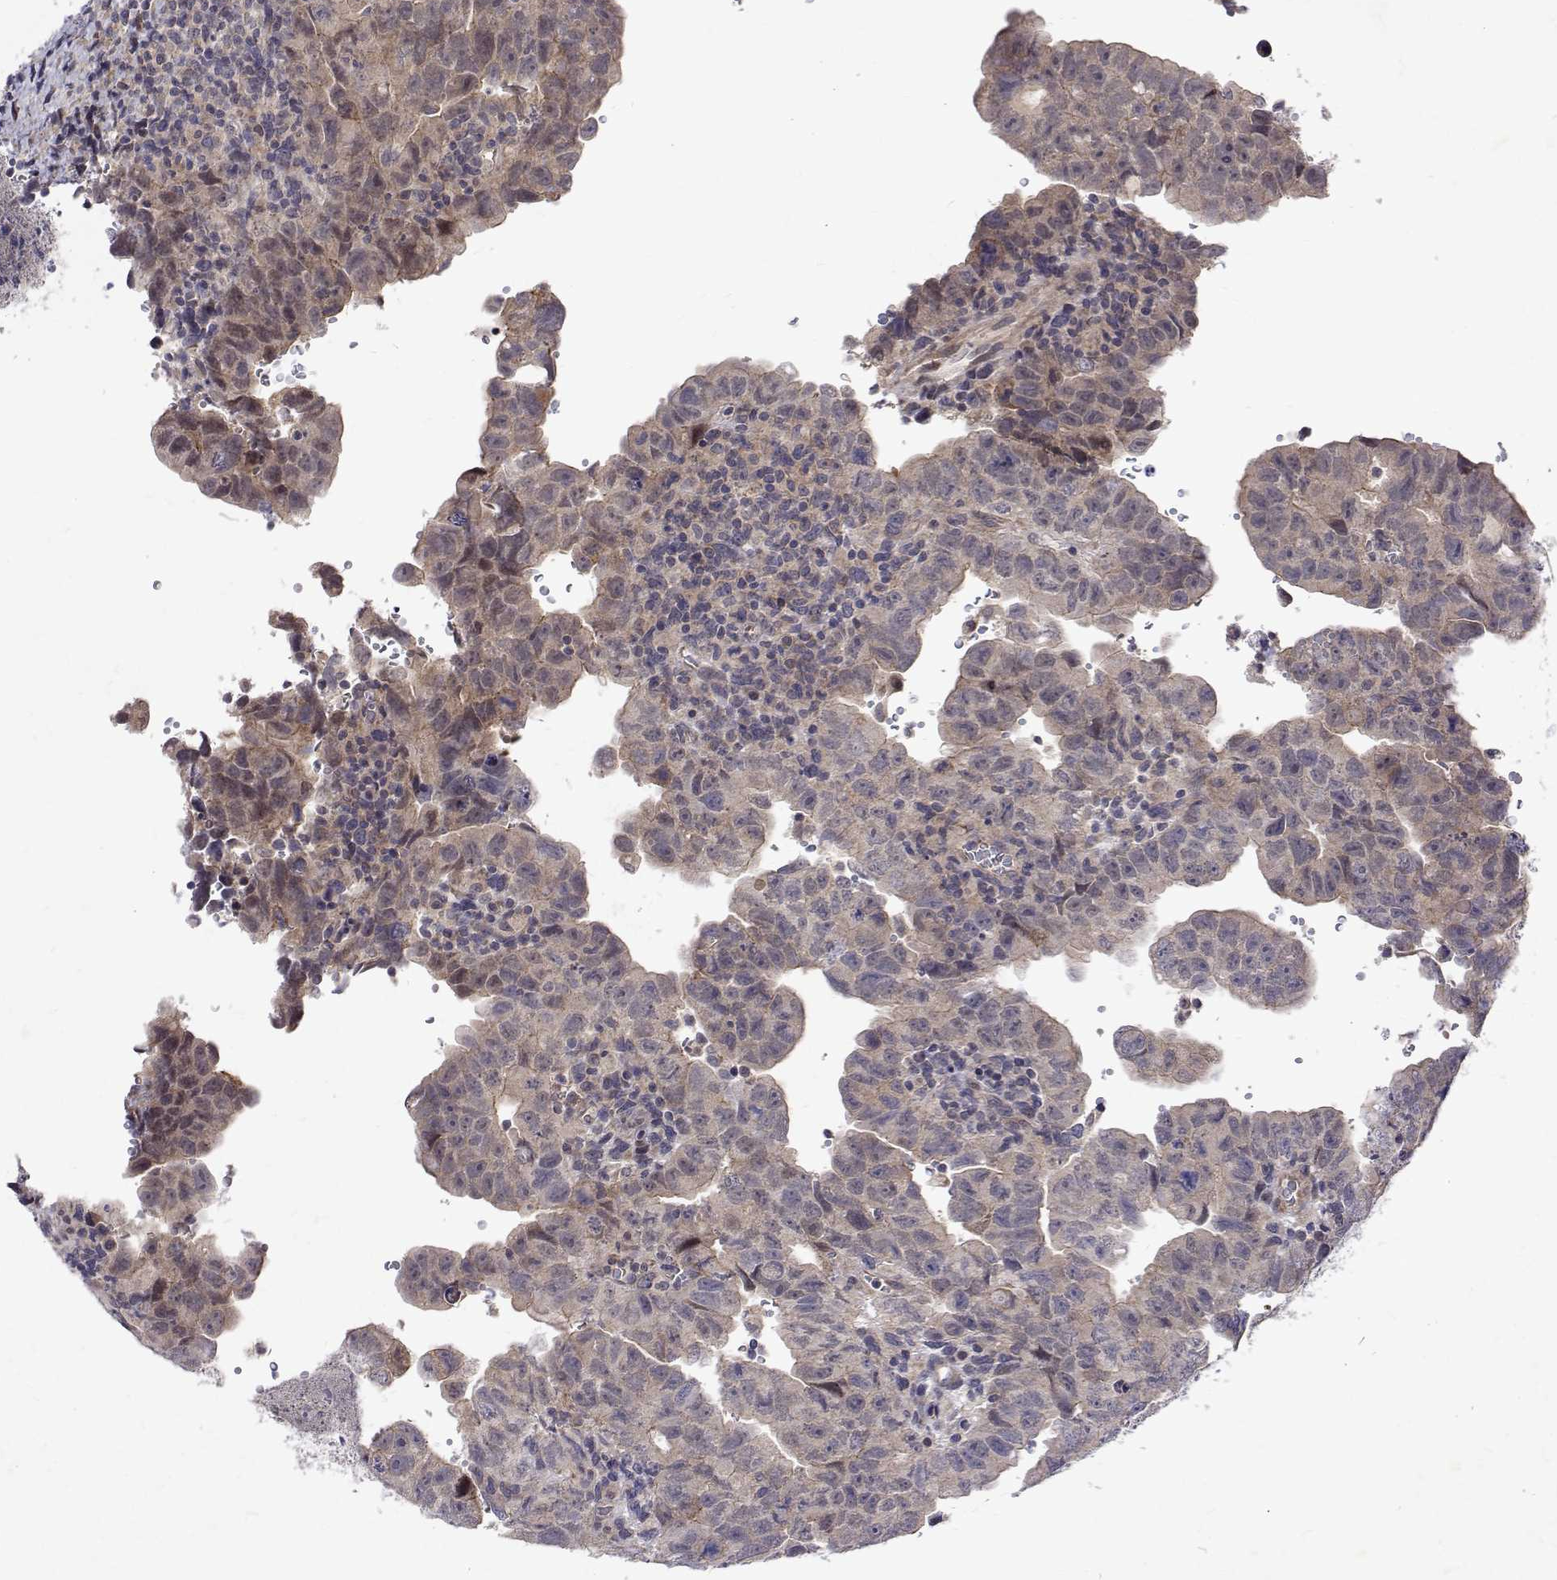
{"staining": {"intensity": "weak", "quantity": "<25%", "location": "cytoplasmic/membranous"}, "tissue": "testis cancer", "cell_type": "Tumor cells", "image_type": "cancer", "snomed": [{"axis": "morphology", "description": "Carcinoma, Embryonal, NOS"}, {"axis": "topography", "description": "Testis"}], "caption": "DAB immunohistochemical staining of testis cancer (embryonal carcinoma) exhibits no significant staining in tumor cells.", "gene": "ALKBH8", "patient": {"sex": "male", "age": 24}}